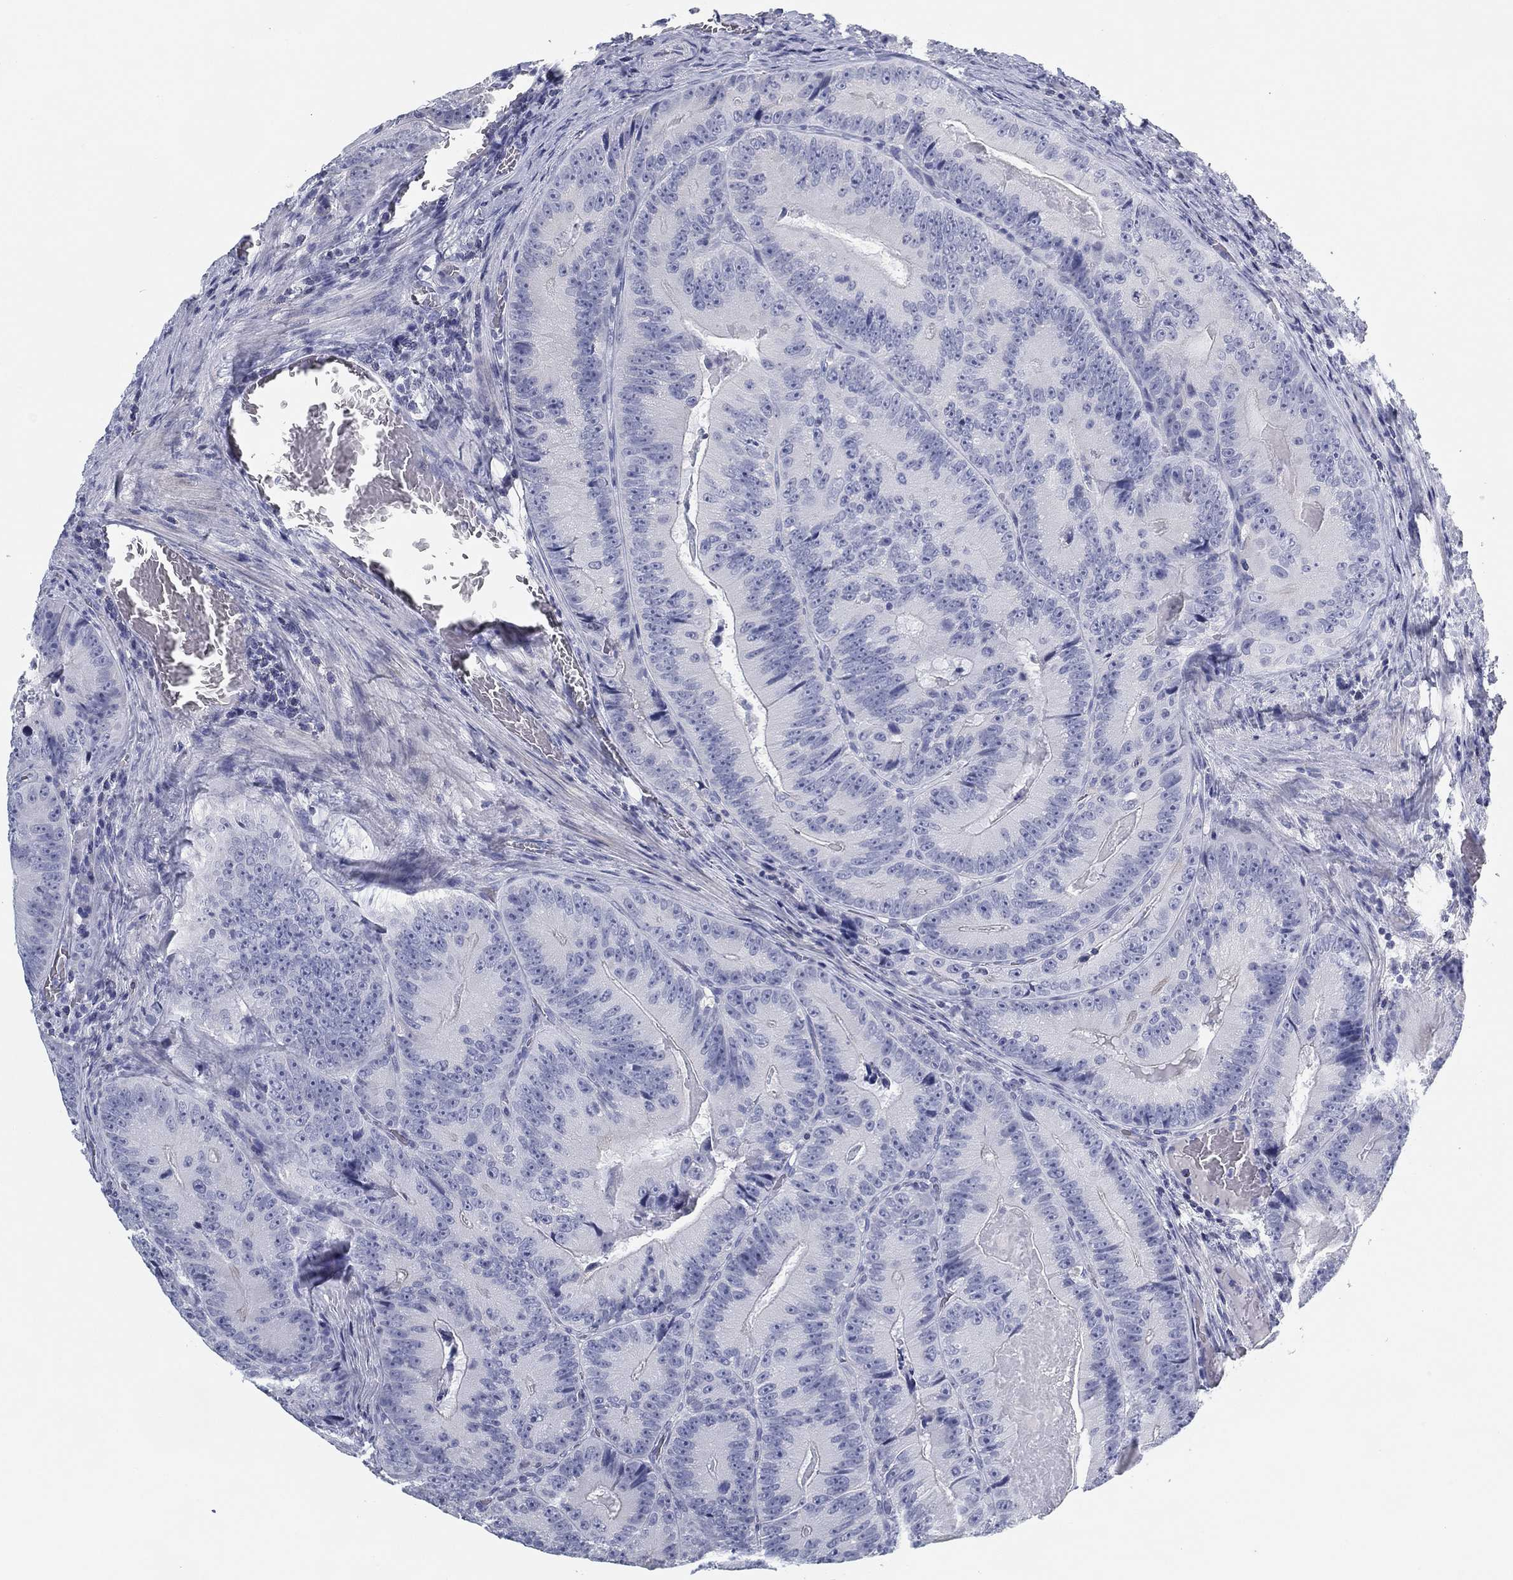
{"staining": {"intensity": "negative", "quantity": "none", "location": "none"}, "tissue": "colorectal cancer", "cell_type": "Tumor cells", "image_type": "cancer", "snomed": [{"axis": "morphology", "description": "Adenocarcinoma, NOS"}, {"axis": "topography", "description": "Colon"}], "caption": "There is no significant staining in tumor cells of colorectal cancer (adenocarcinoma). Nuclei are stained in blue.", "gene": "CD79B", "patient": {"sex": "female", "age": 86}}